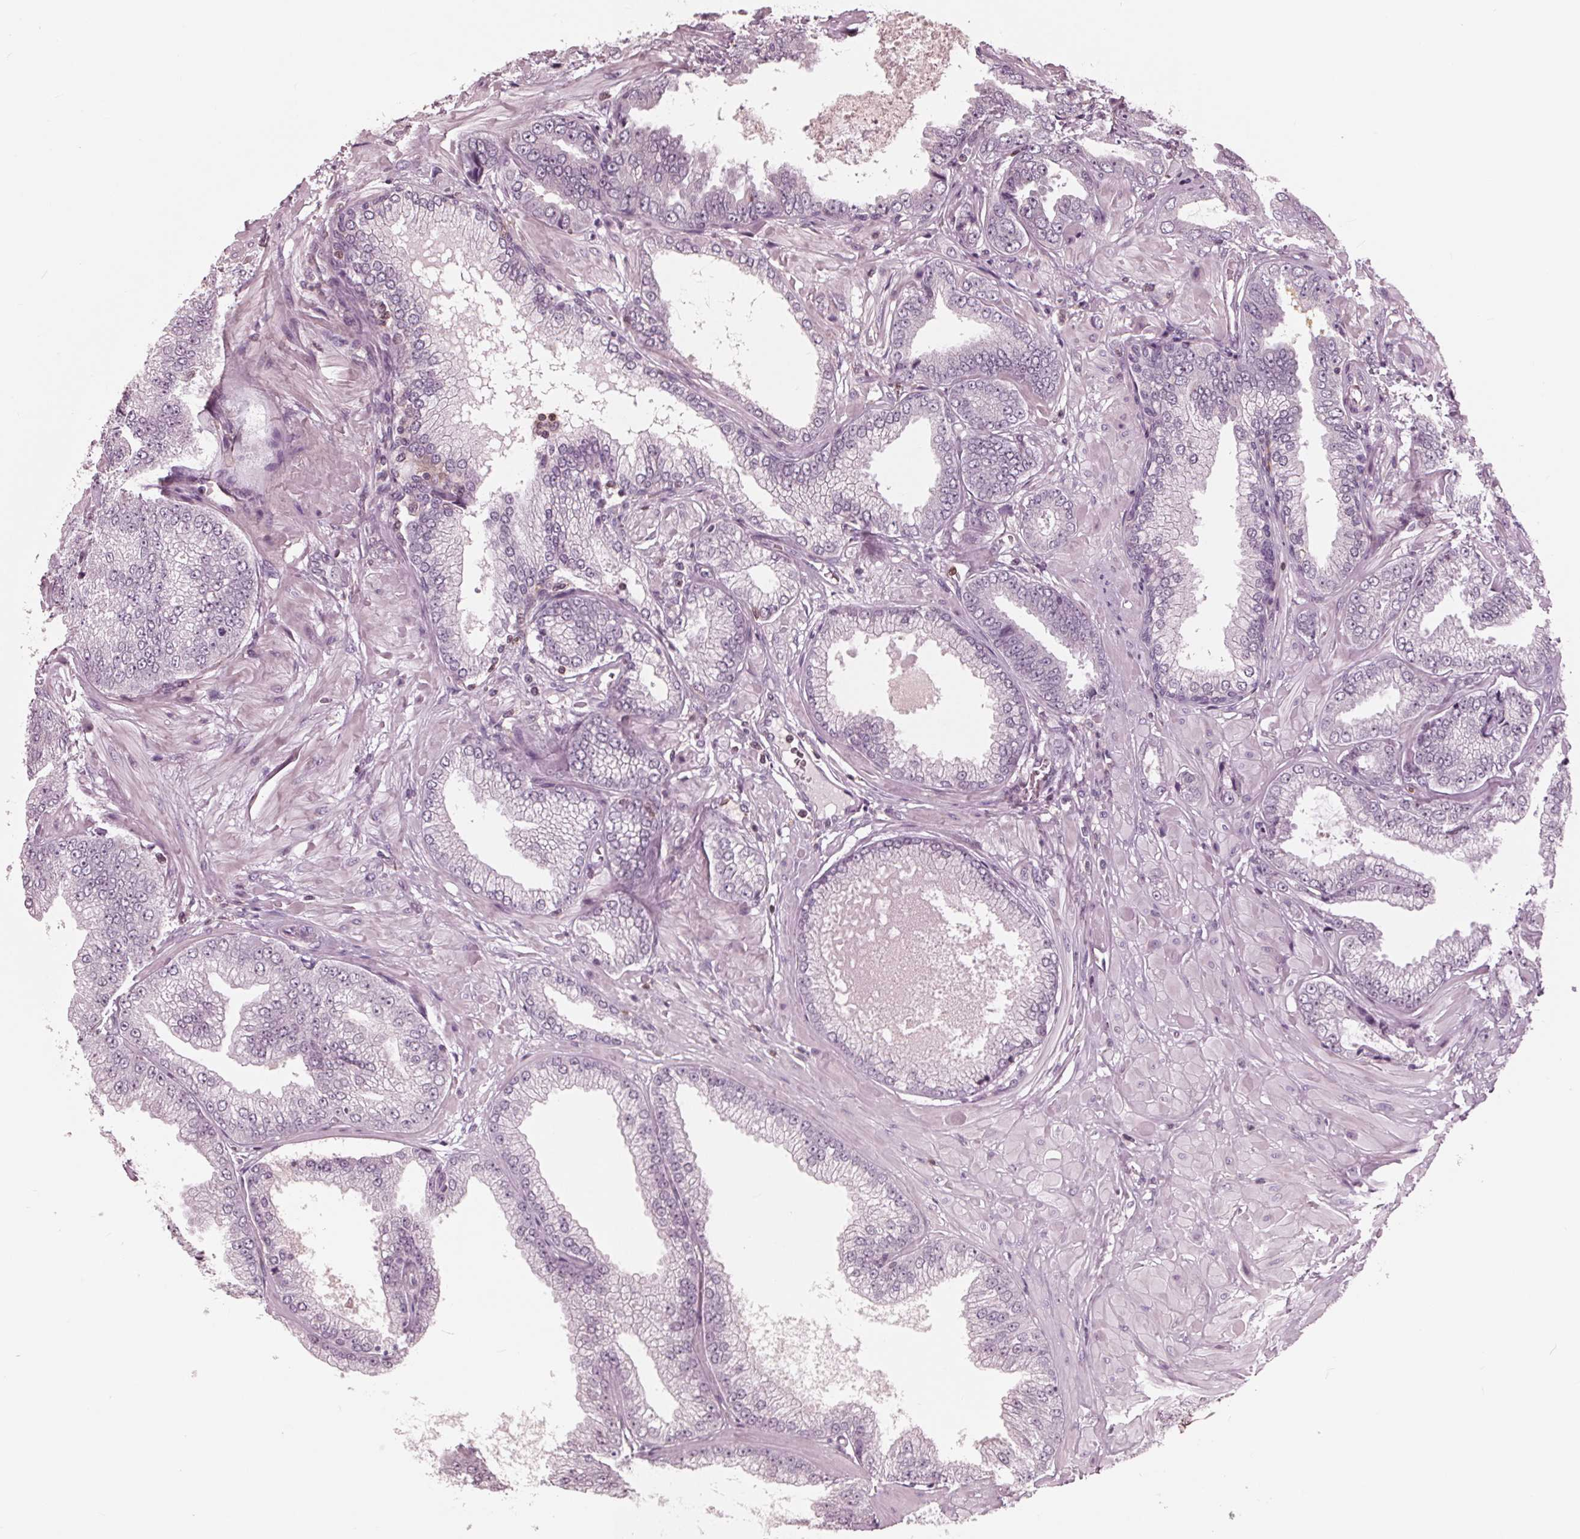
{"staining": {"intensity": "negative", "quantity": "none", "location": "none"}, "tissue": "prostate cancer", "cell_type": "Tumor cells", "image_type": "cancer", "snomed": [{"axis": "morphology", "description": "Adenocarcinoma, Low grade"}, {"axis": "topography", "description": "Prostate"}], "caption": "Immunohistochemical staining of human prostate cancer (adenocarcinoma (low-grade)) demonstrates no significant staining in tumor cells.", "gene": "ING3", "patient": {"sex": "male", "age": 55}}